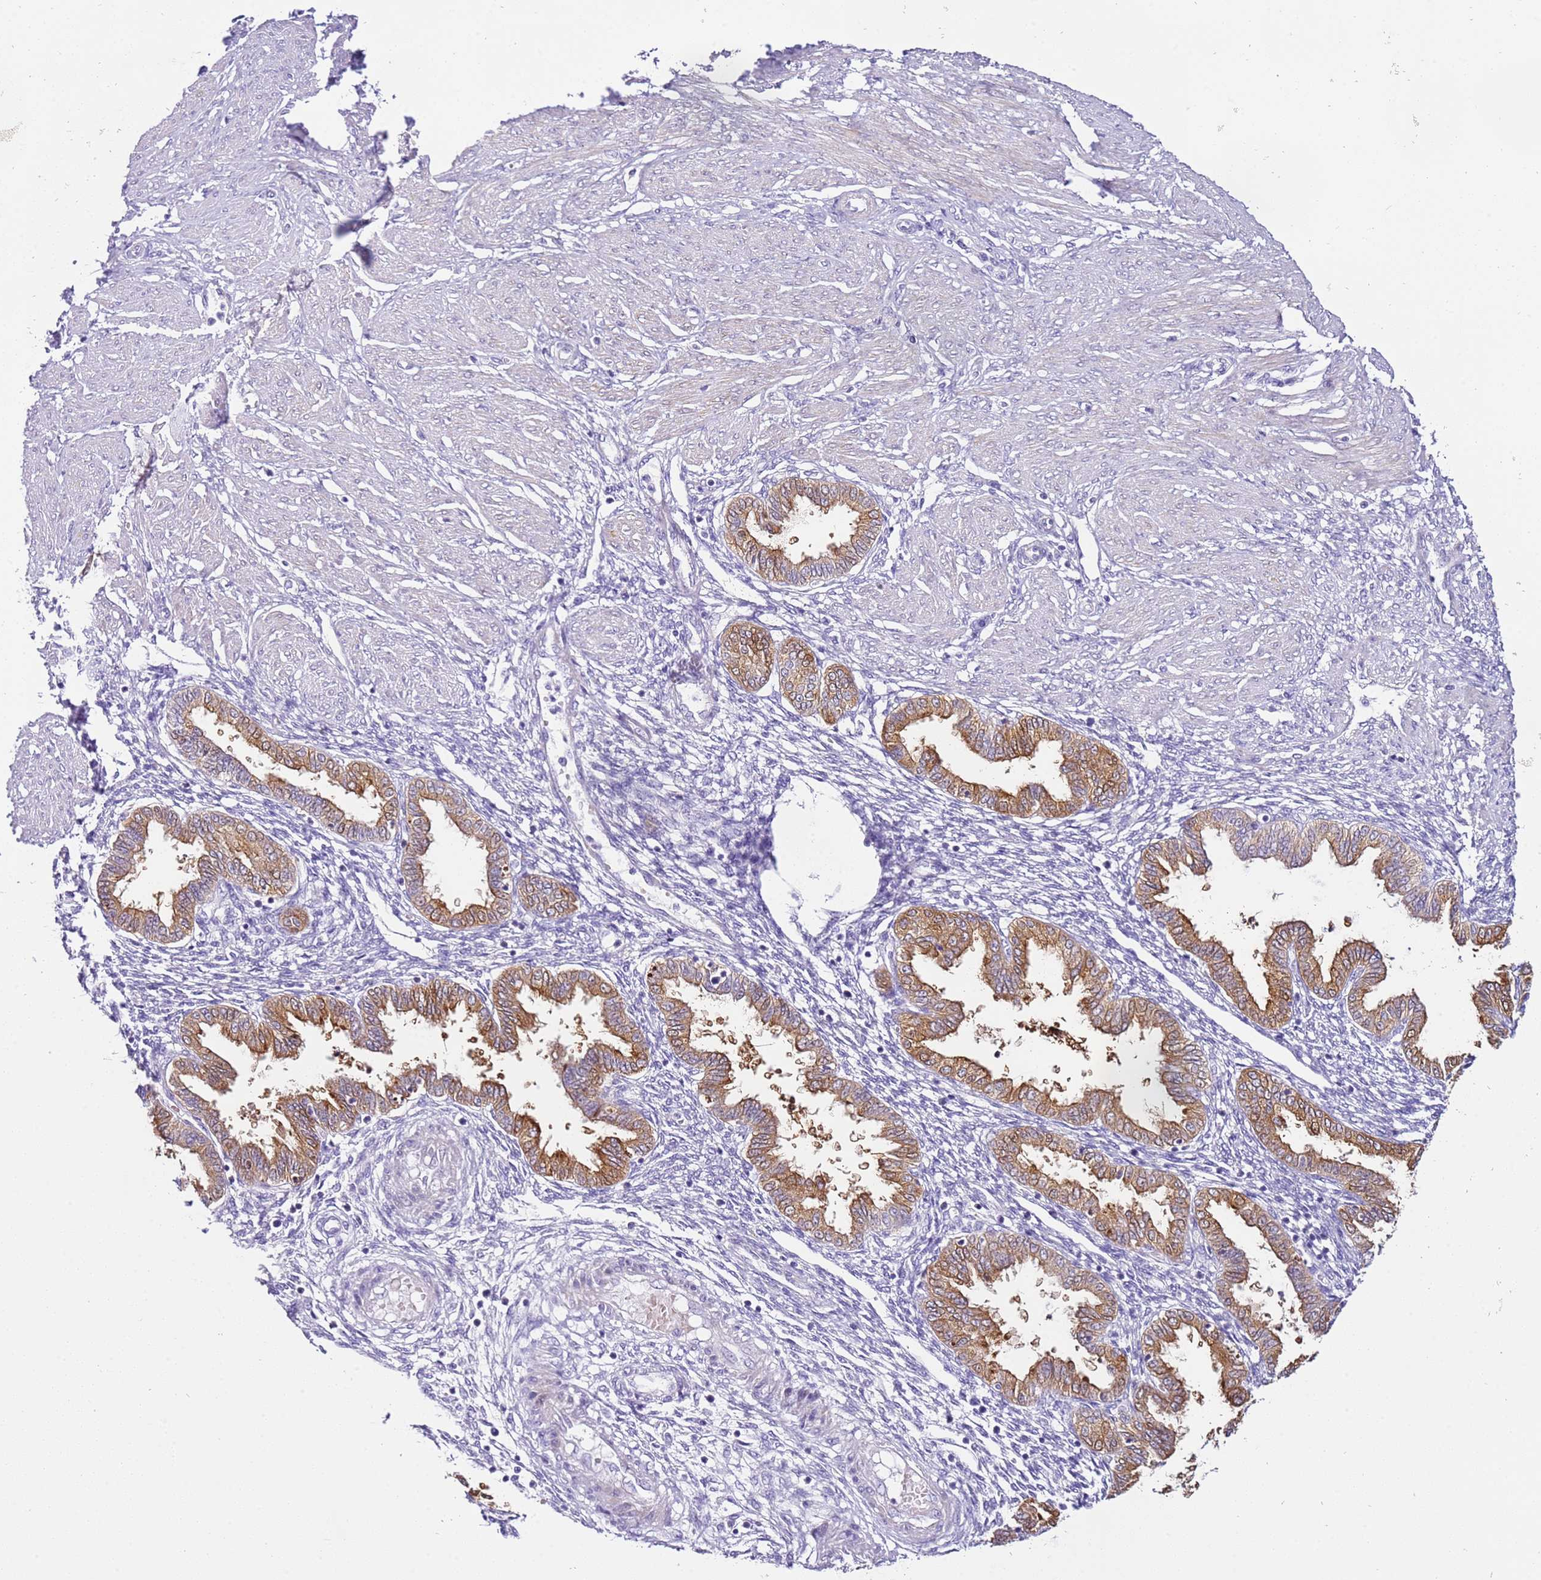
{"staining": {"intensity": "negative", "quantity": "none", "location": "none"}, "tissue": "endometrium", "cell_type": "Cells in endometrial stroma", "image_type": "normal", "snomed": [{"axis": "morphology", "description": "Normal tissue, NOS"}, {"axis": "topography", "description": "Endometrium"}], "caption": "High magnification brightfield microscopy of unremarkable endometrium stained with DAB (3,3'-diaminobenzidine) (brown) and counterstained with hematoxylin (blue): cells in endometrial stroma show no significant staining. (Brightfield microscopy of DAB immunohistochemistry (IHC) at high magnification).", "gene": "HGD", "patient": {"sex": "female", "age": 33}}